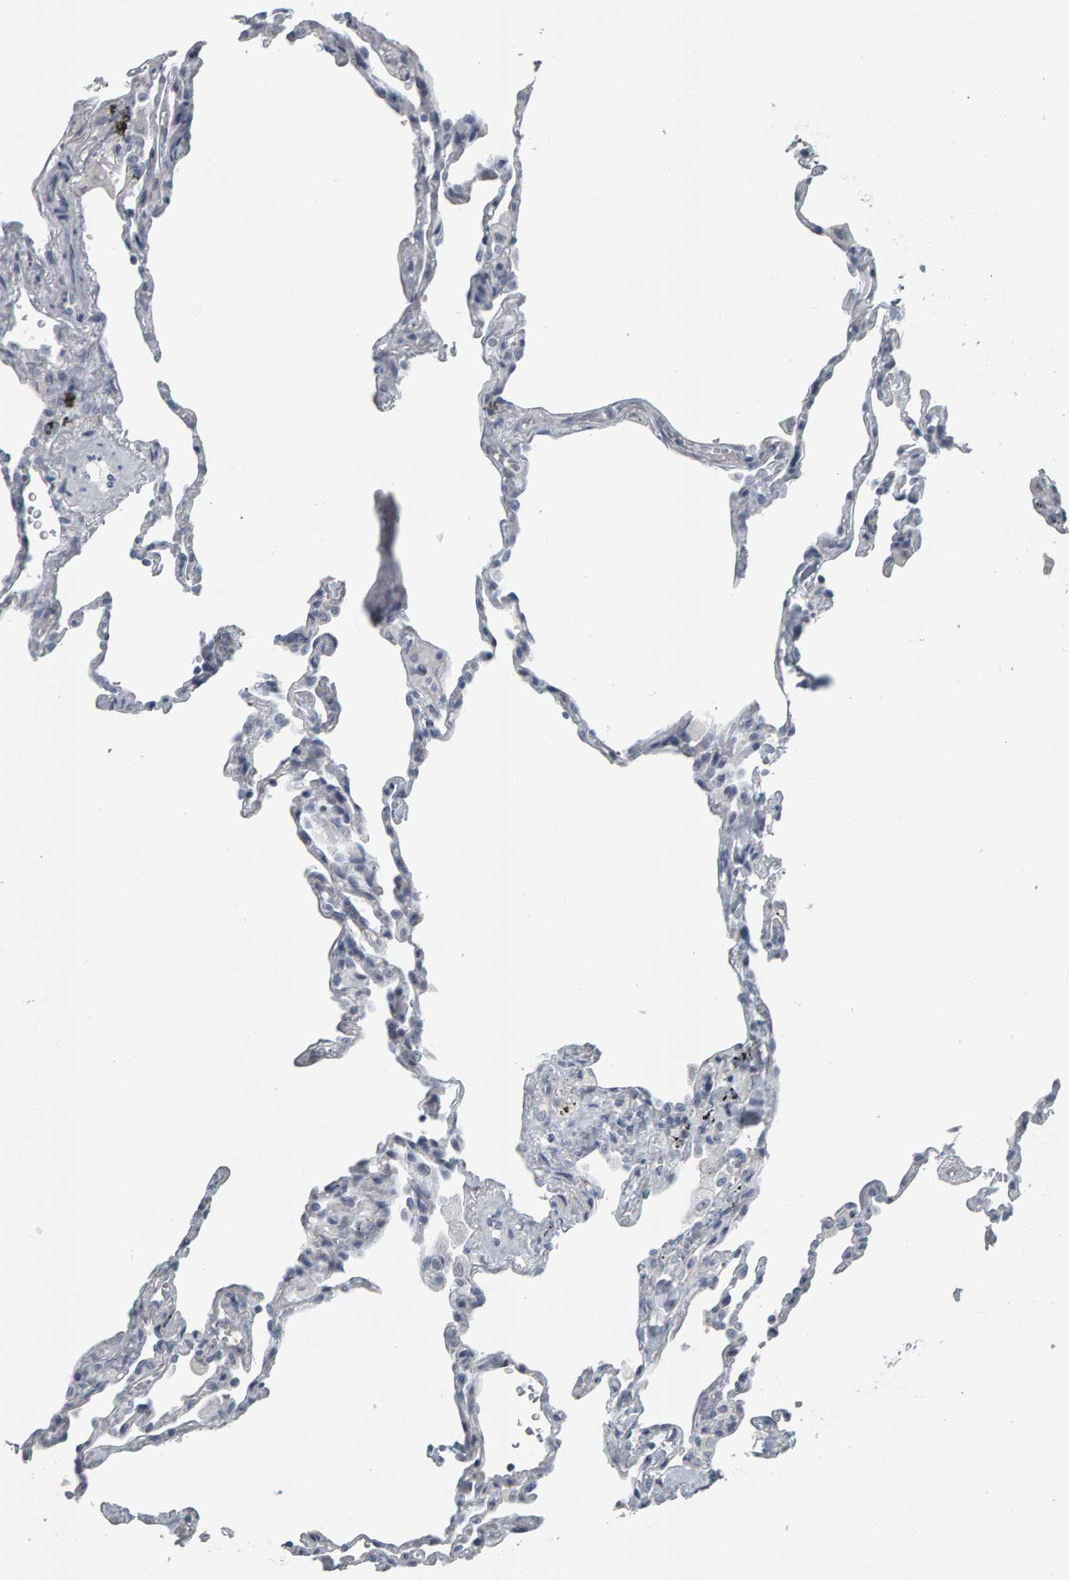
{"staining": {"intensity": "negative", "quantity": "none", "location": "none"}, "tissue": "lung", "cell_type": "Alveolar cells", "image_type": "normal", "snomed": [{"axis": "morphology", "description": "Normal tissue, NOS"}, {"axis": "topography", "description": "Lung"}], "caption": "The IHC micrograph has no significant expression in alveolar cells of lung. The staining was performed using DAB (3,3'-diaminobenzidine) to visualize the protein expression in brown, while the nuclei were stained in blue with hematoxylin (Magnification: 20x).", "gene": "PYY", "patient": {"sex": "male", "age": 59}}